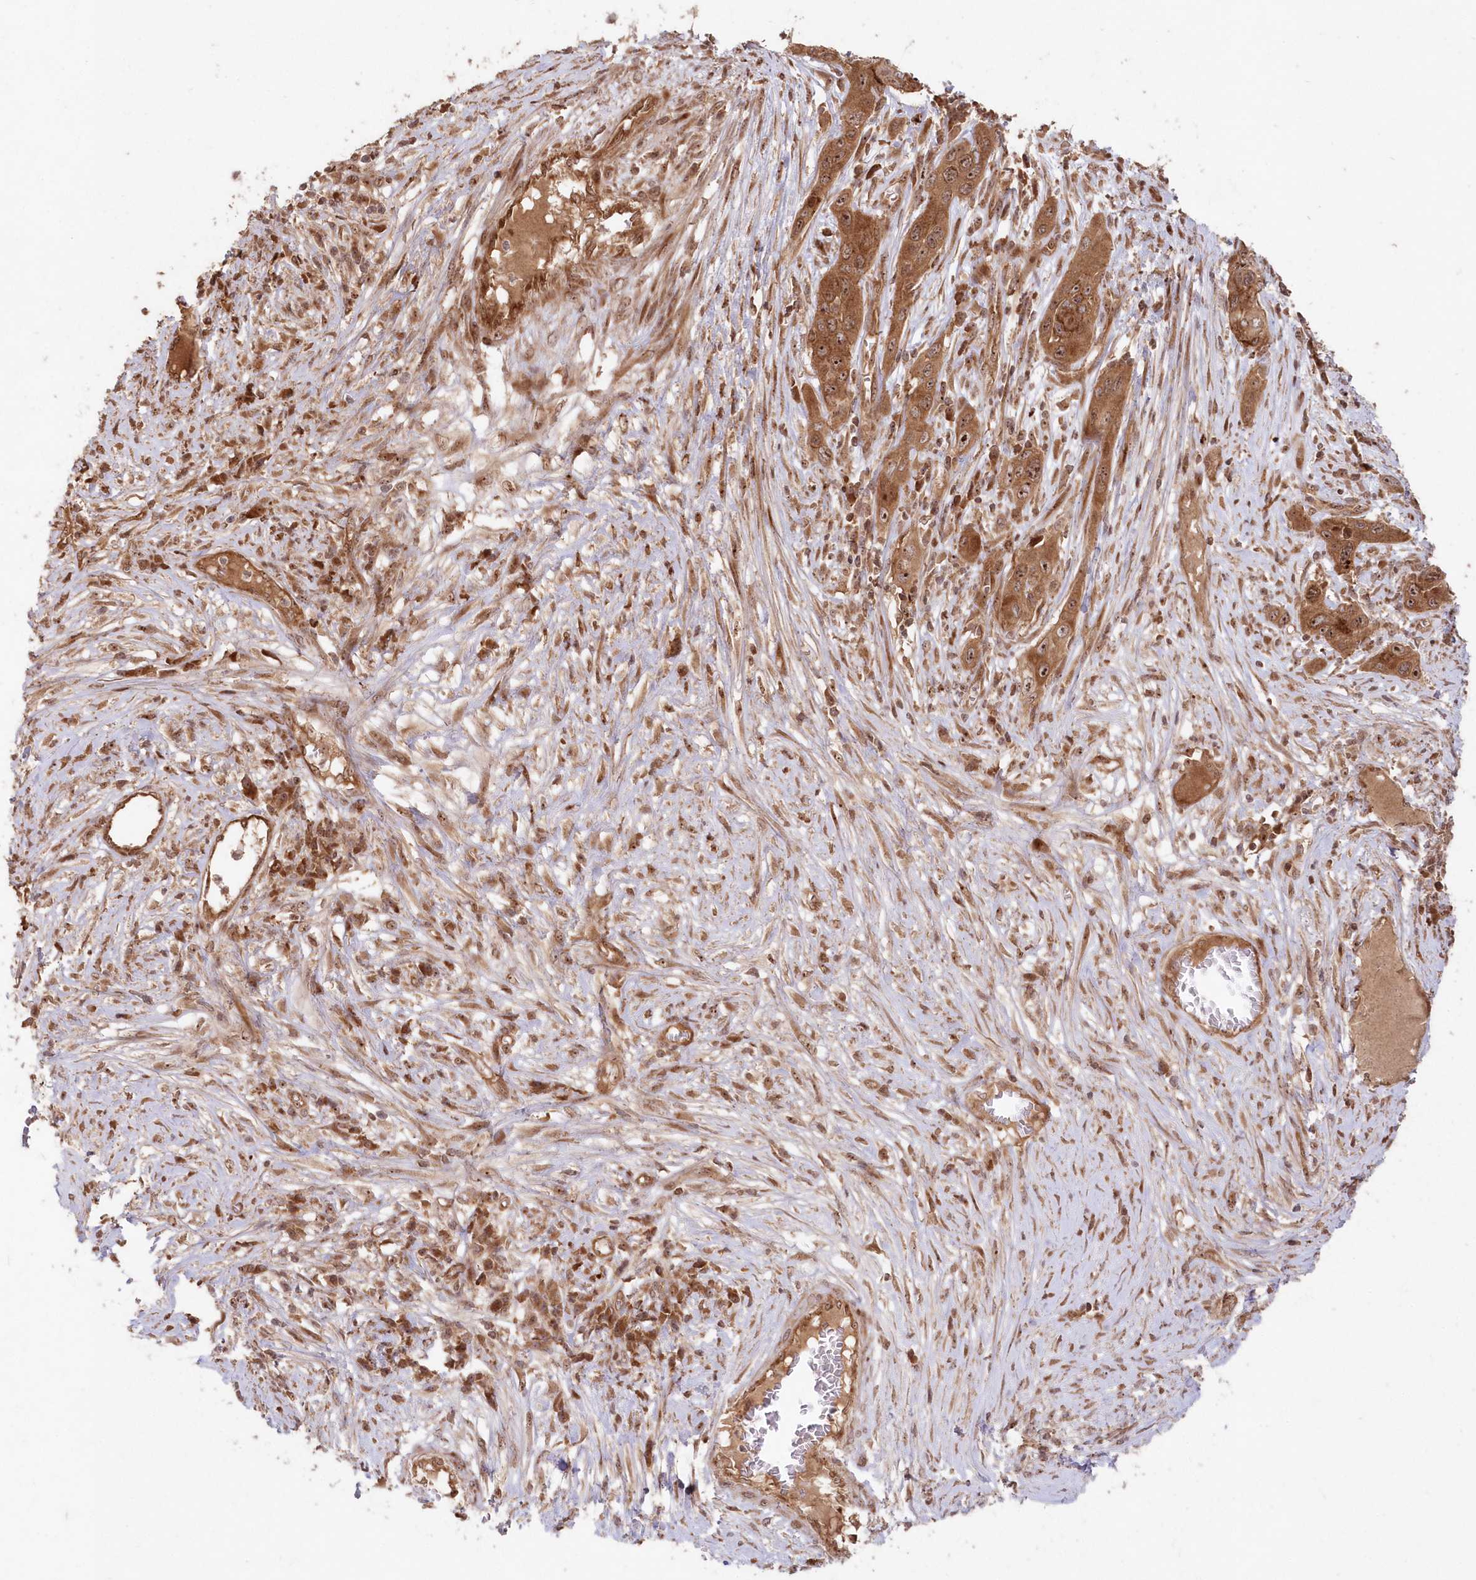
{"staining": {"intensity": "strong", "quantity": ">75%", "location": "cytoplasmic/membranous,nuclear"}, "tissue": "skin cancer", "cell_type": "Tumor cells", "image_type": "cancer", "snomed": [{"axis": "morphology", "description": "Squamous cell carcinoma, NOS"}, {"axis": "topography", "description": "Skin"}], "caption": "IHC image of skin cancer stained for a protein (brown), which reveals high levels of strong cytoplasmic/membranous and nuclear expression in about >75% of tumor cells.", "gene": "SERINC1", "patient": {"sex": "male", "age": 55}}